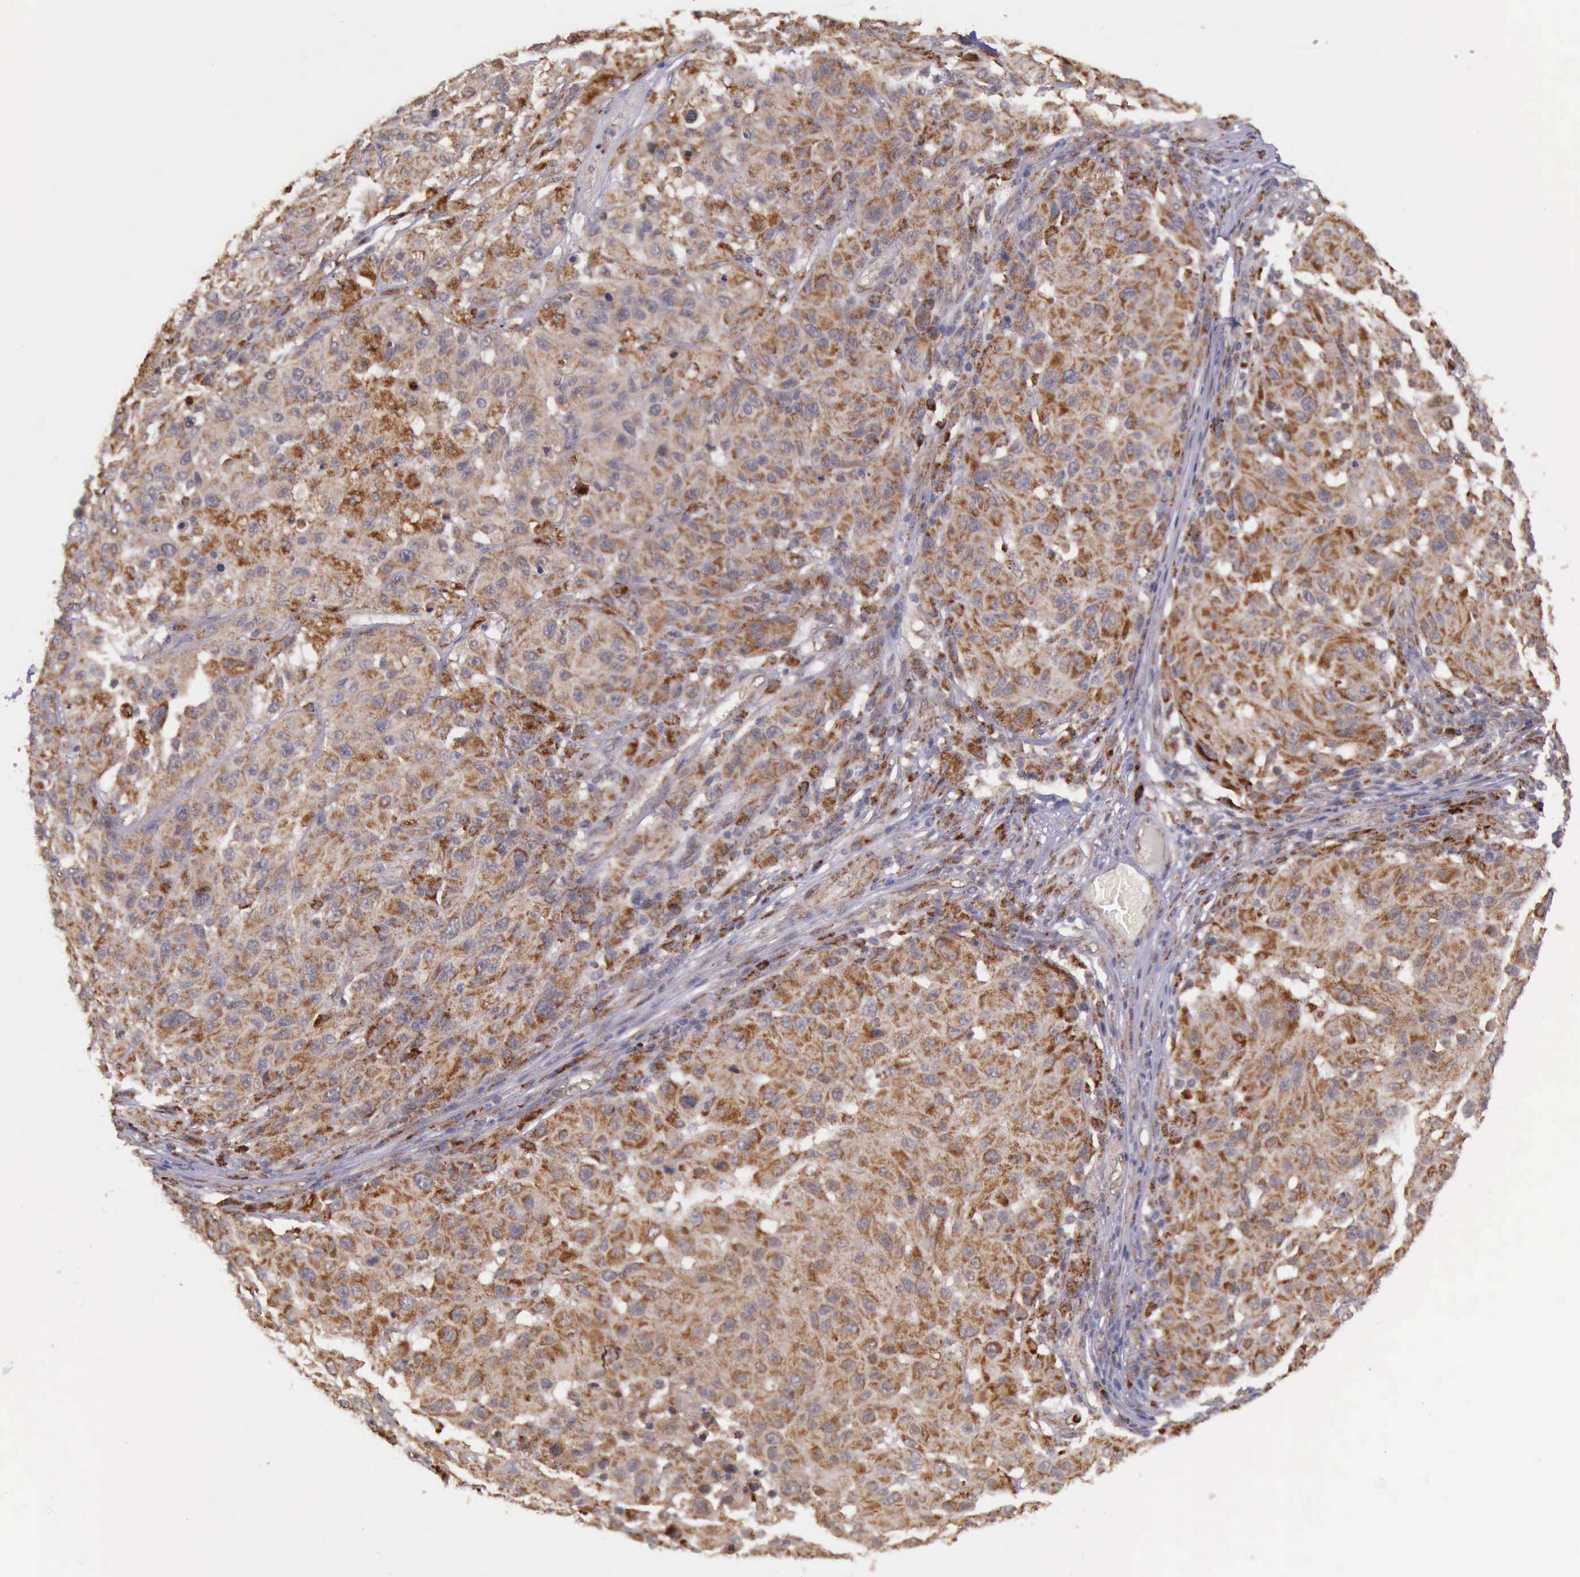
{"staining": {"intensity": "strong", "quantity": ">75%", "location": "cytoplasmic/membranous"}, "tissue": "melanoma", "cell_type": "Tumor cells", "image_type": "cancer", "snomed": [{"axis": "morphology", "description": "Malignant melanoma, NOS"}, {"axis": "topography", "description": "Skin"}], "caption": "Melanoma tissue exhibits strong cytoplasmic/membranous expression in about >75% of tumor cells, visualized by immunohistochemistry. The staining was performed using DAB (3,3'-diaminobenzidine), with brown indicating positive protein expression. Nuclei are stained blue with hematoxylin.", "gene": "ARMCX3", "patient": {"sex": "female", "age": 77}}